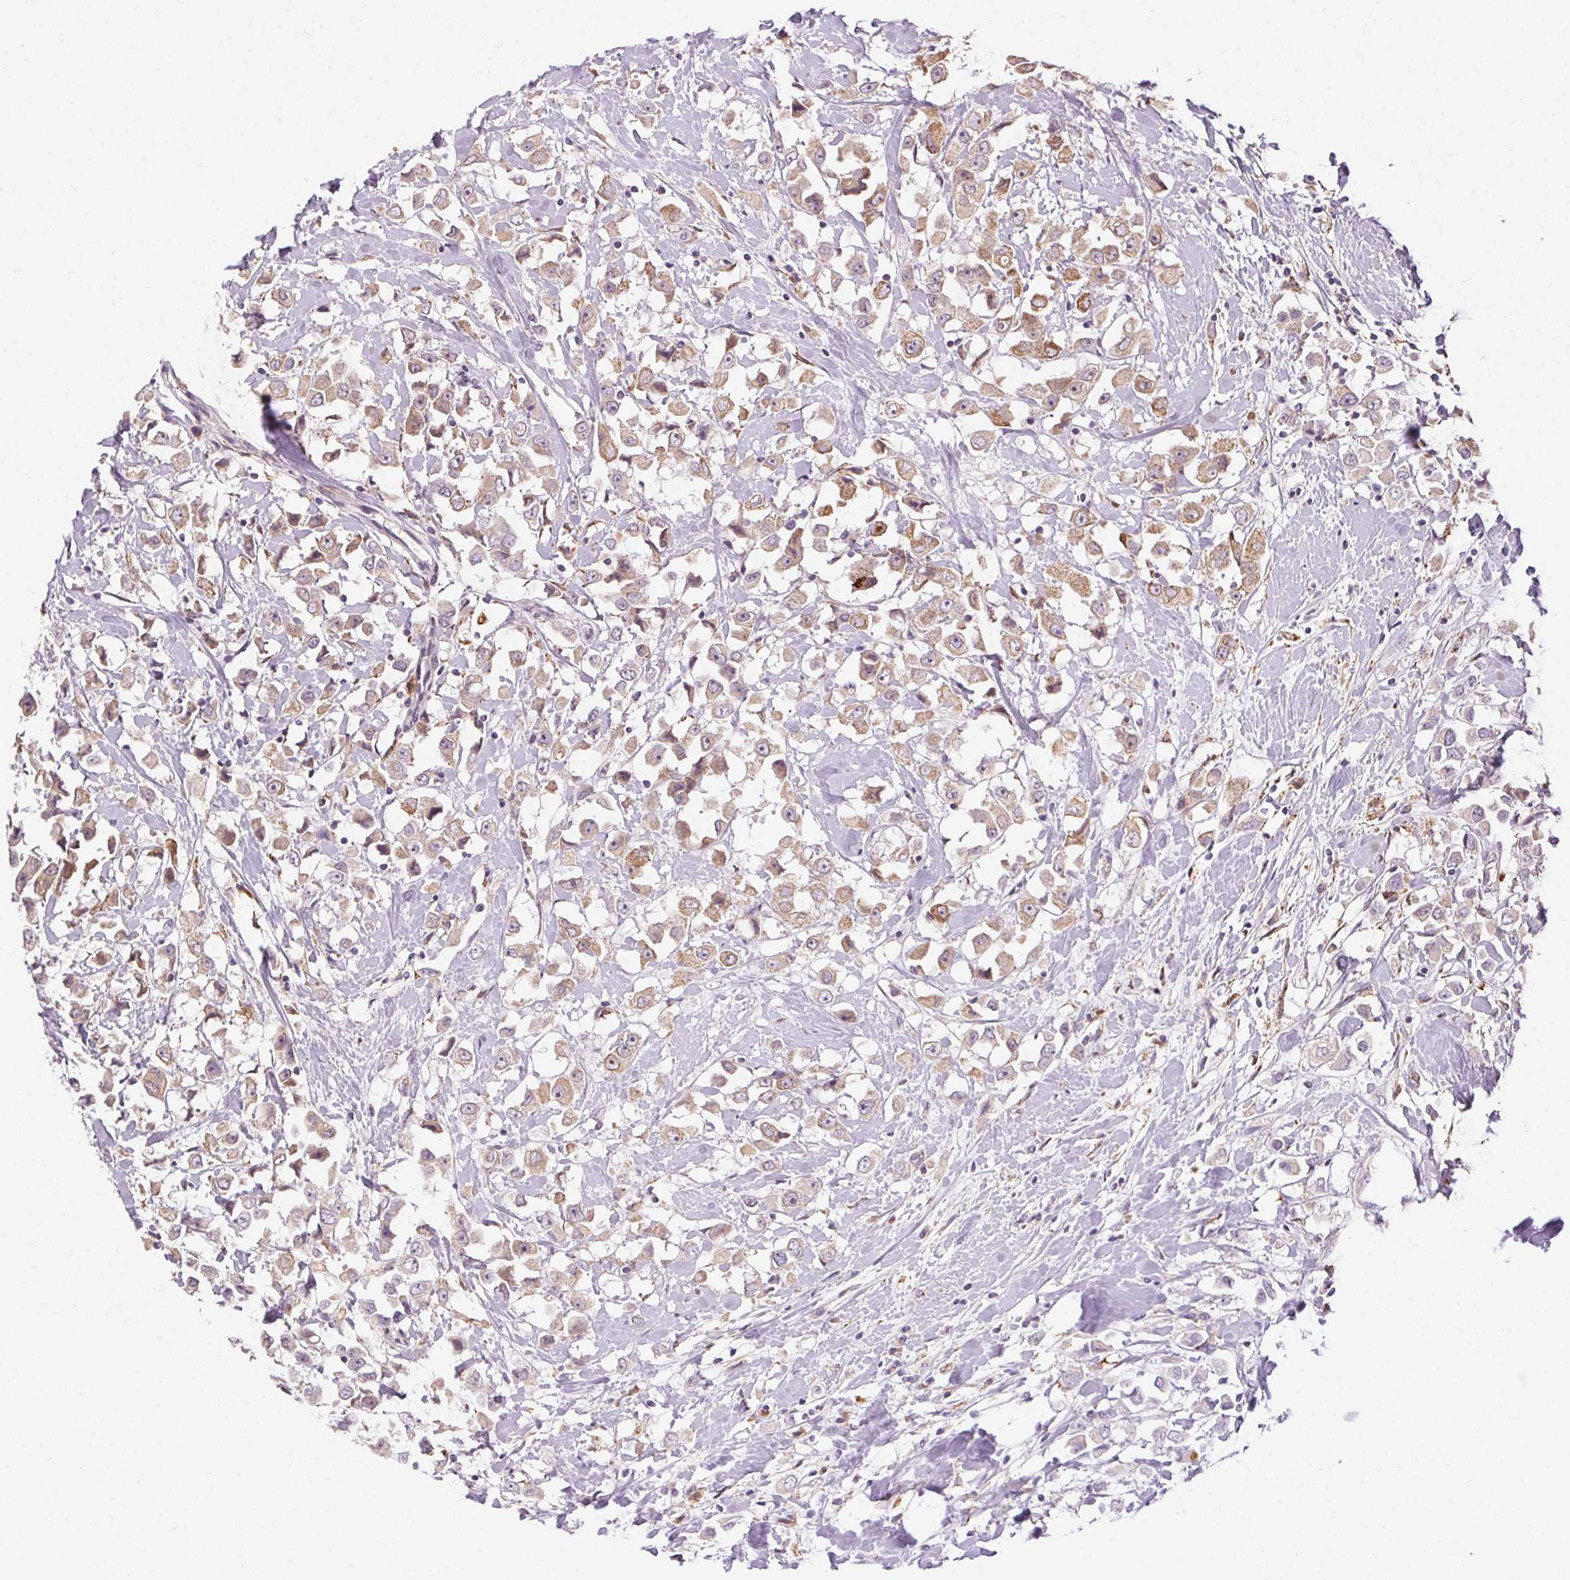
{"staining": {"intensity": "weak", "quantity": ">75%", "location": "cytoplasmic/membranous"}, "tissue": "breast cancer", "cell_type": "Tumor cells", "image_type": "cancer", "snomed": [{"axis": "morphology", "description": "Duct carcinoma"}, {"axis": "topography", "description": "Breast"}], "caption": "Immunohistochemical staining of human breast cancer (infiltrating ductal carcinoma) reveals low levels of weak cytoplasmic/membranous positivity in approximately >75% of tumor cells. Using DAB (brown) and hematoxylin (blue) stains, captured at high magnification using brightfield microscopy.", "gene": "REP15", "patient": {"sex": "female", "age": 61}}